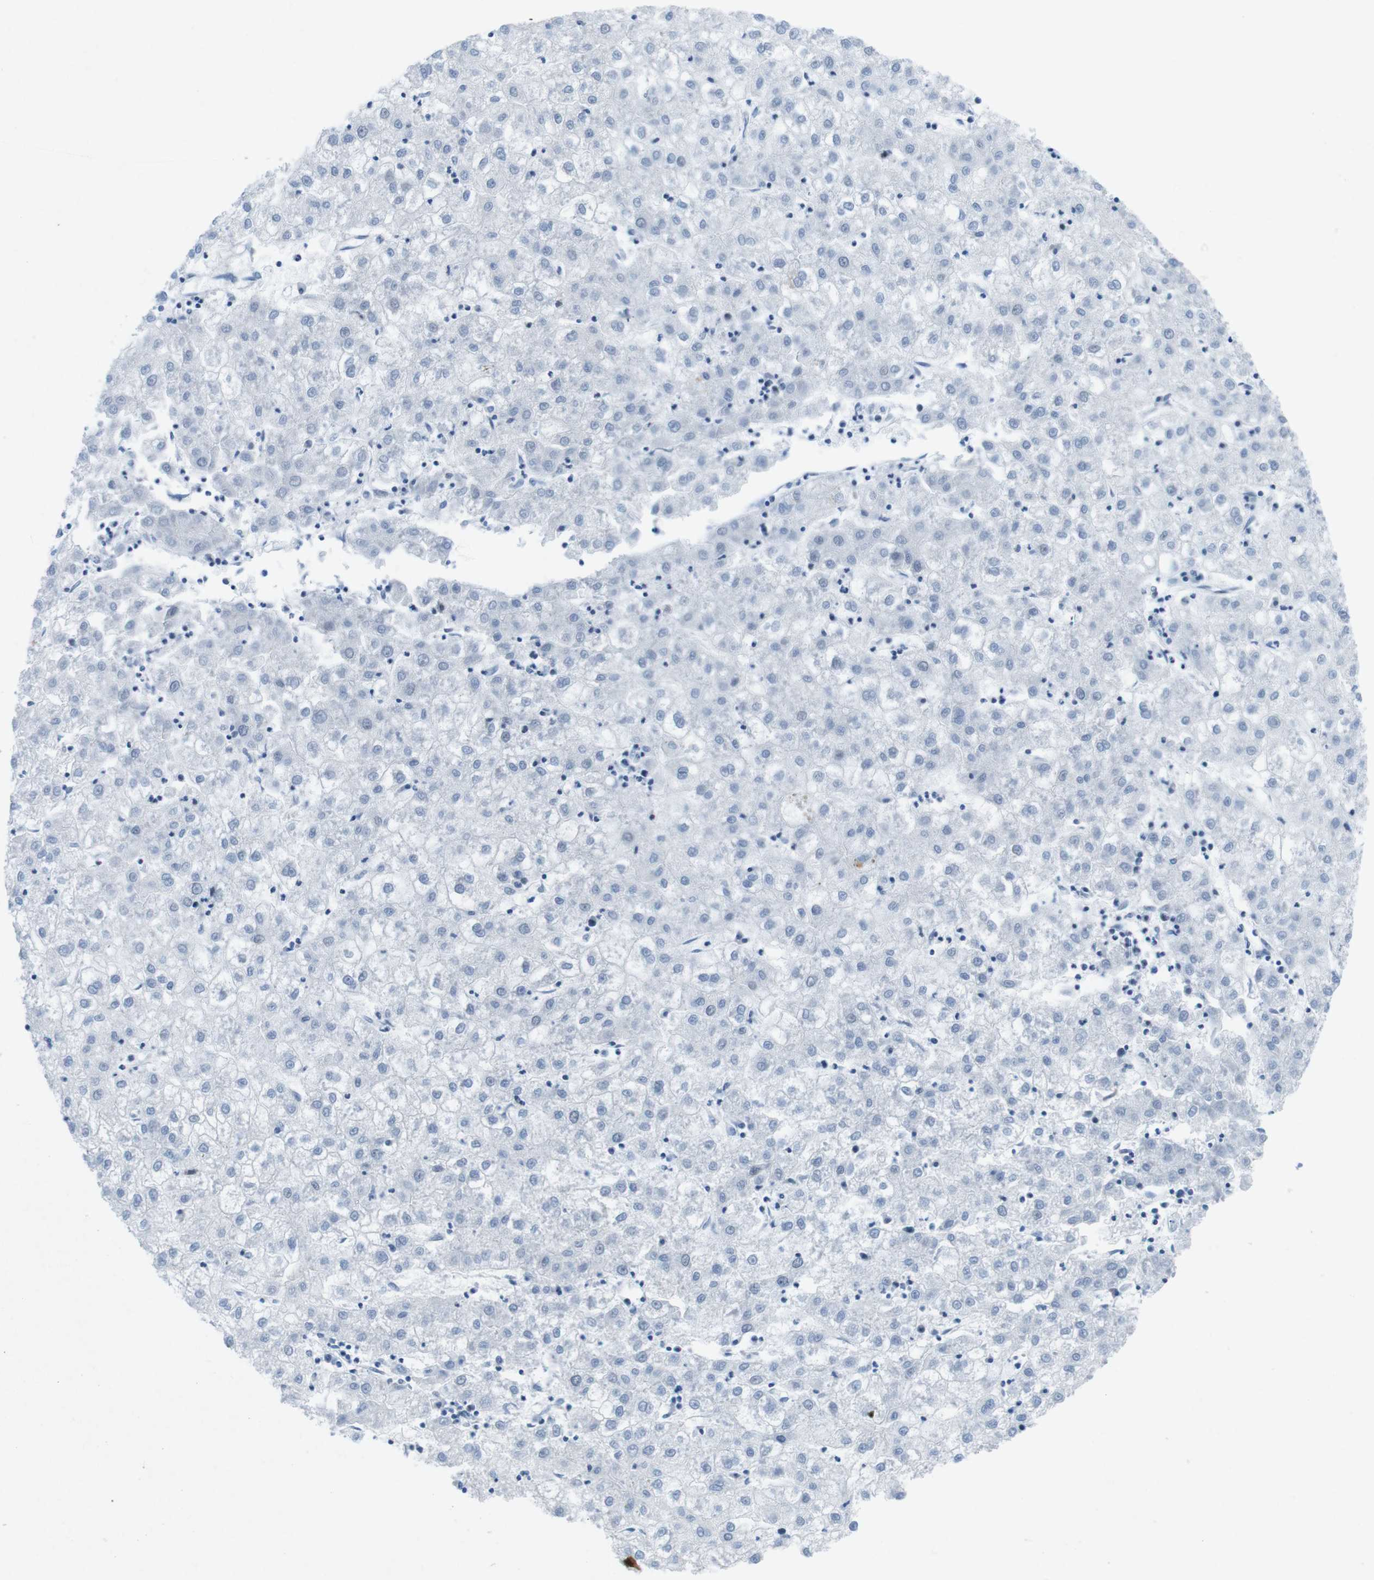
{"staining": {"intensity": "negative", "quantity": "none", "location": "none"}, "tissue": "liver cancer", "cell_type": "Tumor cells", "image_type": "cancer", "snomed": [{"axis": "morphology", "description": "Carcinoma, Hepatocellular, NOS"}, {"axis": "topography", "description": "Liver"}], "caption": "The micrograph shows no staining of tumor cells in hepatocellular carcinoma (liver). (DAB (3,3'-diaminobenzidine) immunohistochemistry, high magnification).", "gene": "CHAF1A", "patient": {"sex": "male", "age": 72}}